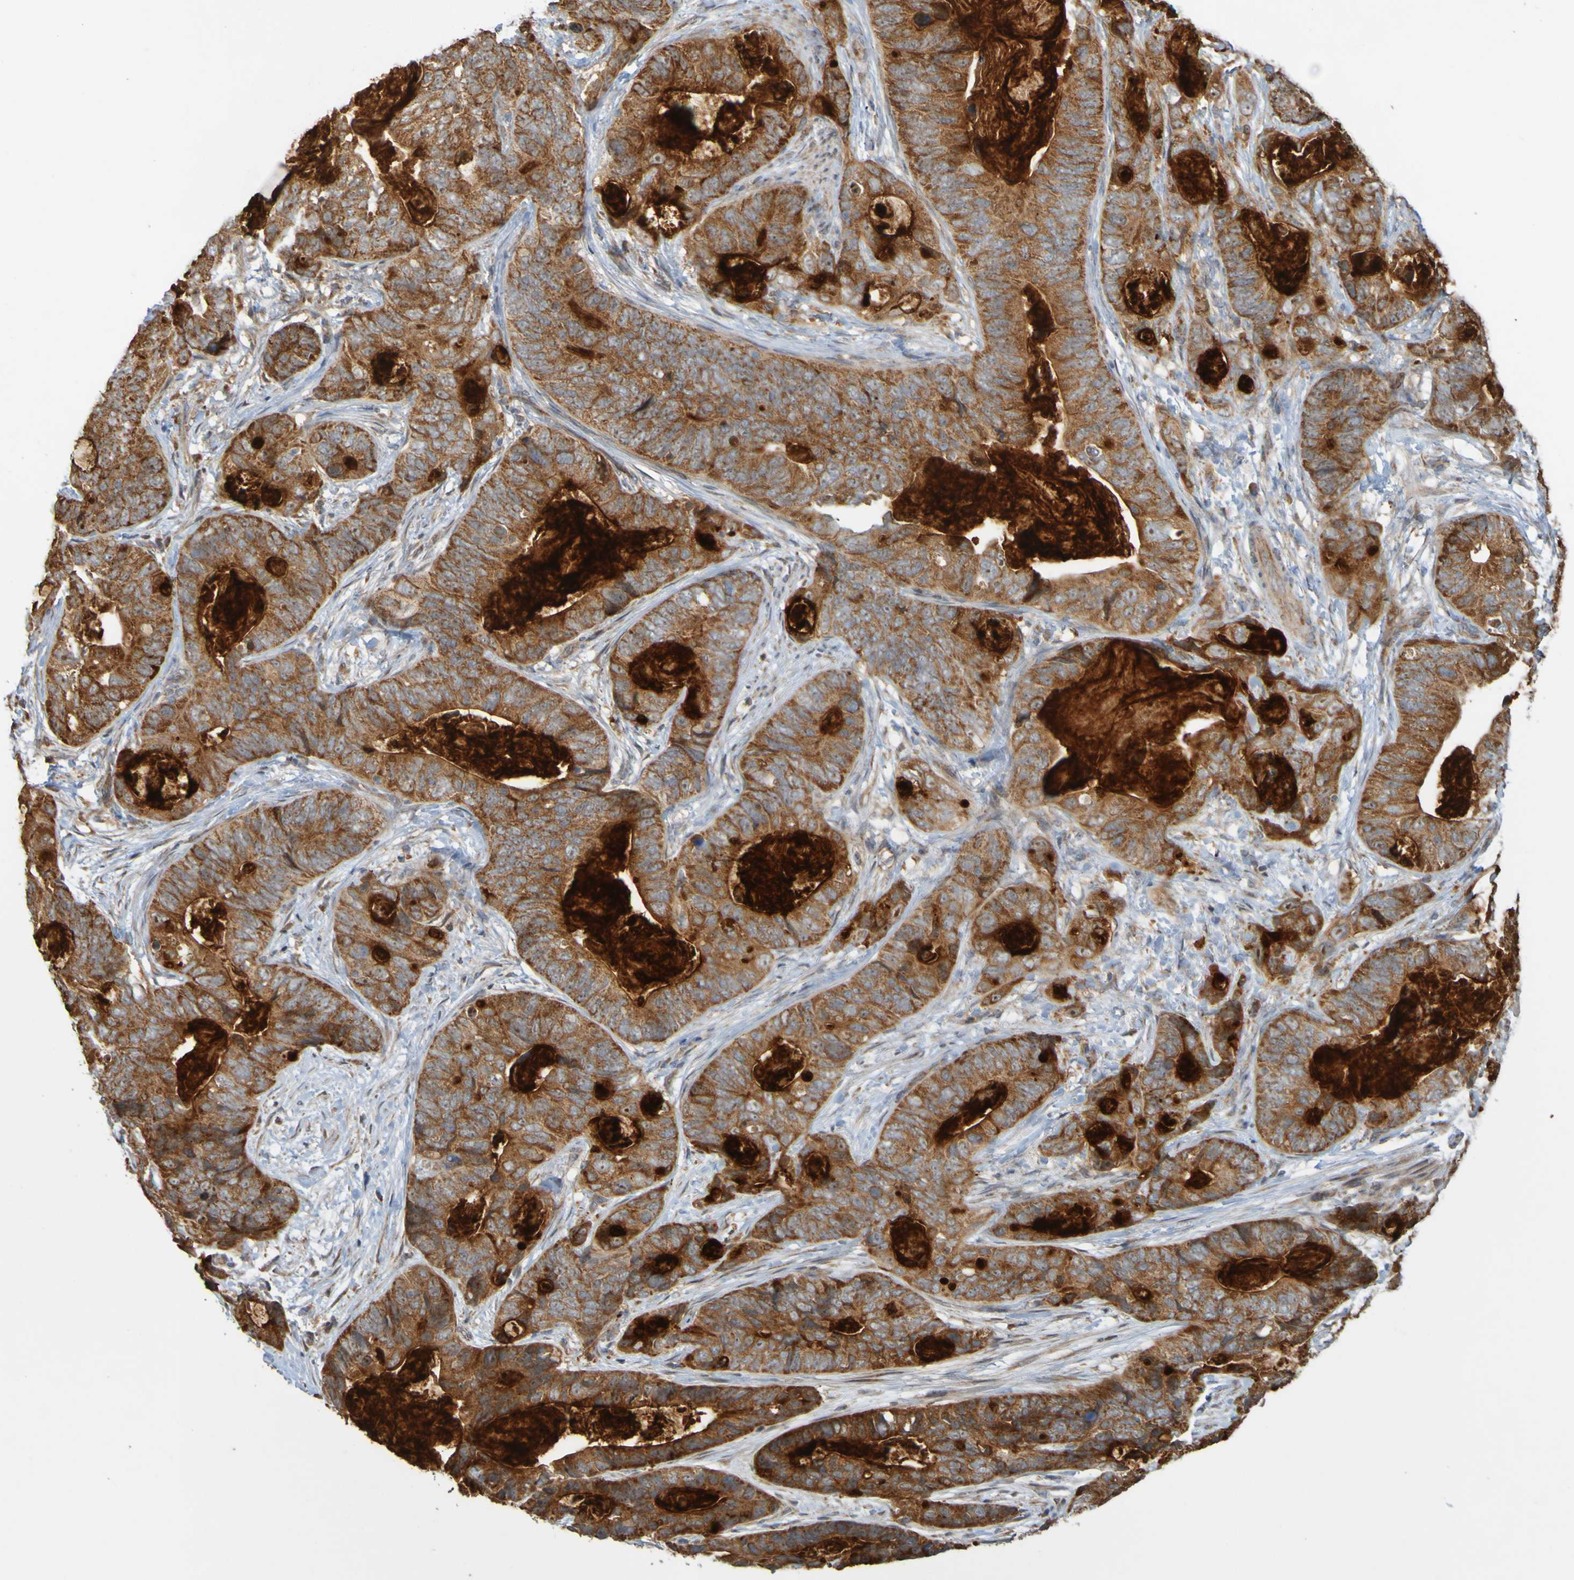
{"staining": {"intensity": "moderate", "quantity": ">75%", "location": "cytoplasmic/membranous"}, "tissue": "stomach cancer", "cell_type": "Tumor cells", "image_type": "cancer", "snomed": [{"axis": "morphology", "description": "Adenocarcinoma, NOS"}, {"axis": "topography", "description": "Stomach"}], "caption": "An IHC histopathology image of neoplastic tissue is shown. Protein staining in brown labels moderate cytoplasmic/membranous positivity in adenocarcinoma (stomach) within tumor cells.", "gene": "TMBIM1", "patient": {"sex": "female", "age": 89}}